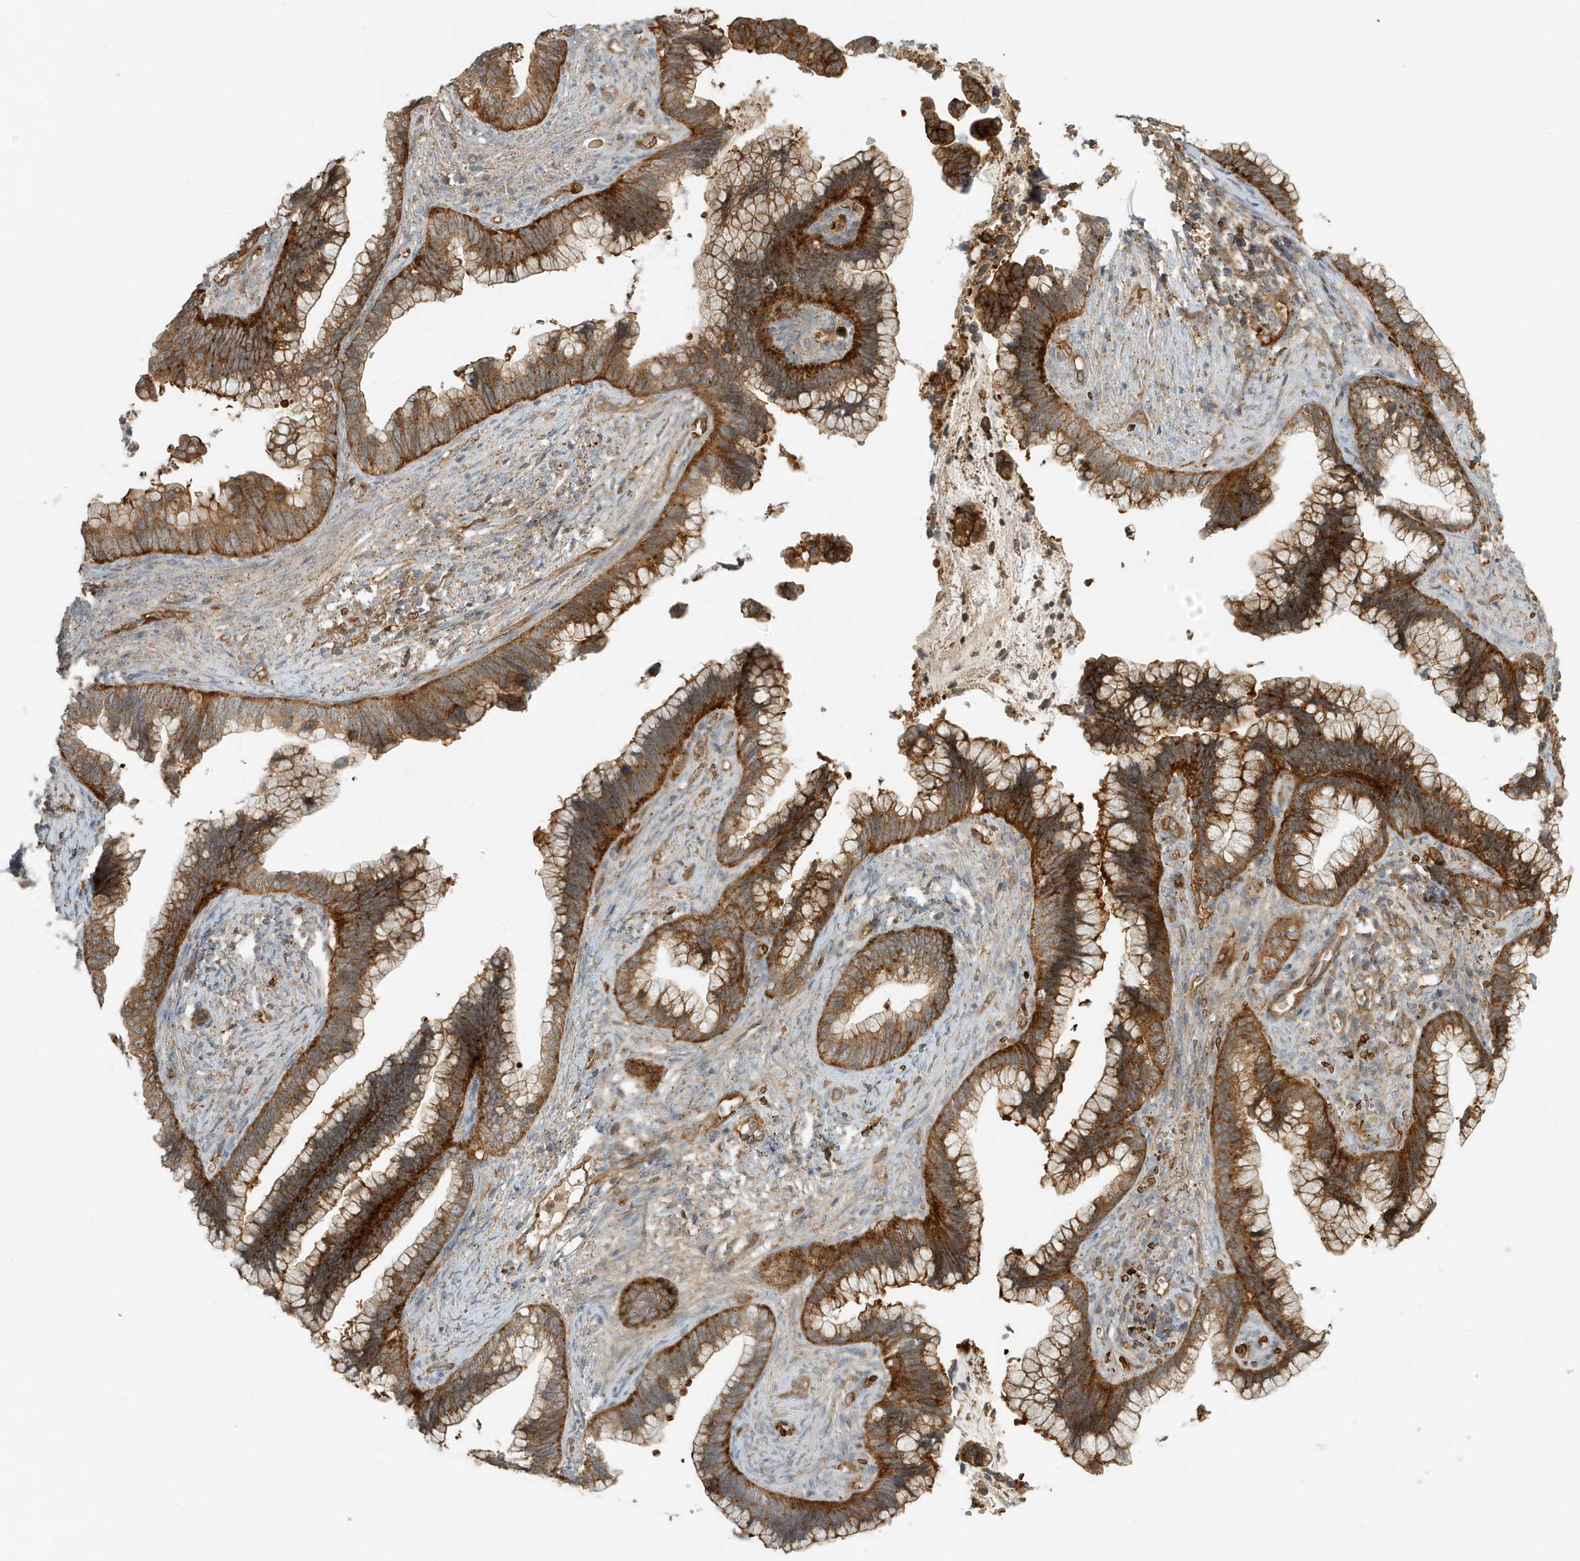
{"staining": {"intensity": "strong", "quantity": ">75%", "location": "cytoplasmic/membranous"}, "tissue": "cervical cancer", "cell_type": "Tumor cells", "image_type": "cancer", "snomed": [{"axis": "morphology", "description": "Adenocarcinoma, NOS"}, {"axis": "topography", "description": "Cervix"}], "caption": "An immunohistochemistry micrograph of neoplastic tissue is shown. Protein staining in brown labels strong cytoplasmic/membranous positivity in cervical cancer (adenocarcinoma) within tumor cells.", "gene": "FYCO1", "patient": {"sex": "female", "age": 44}}